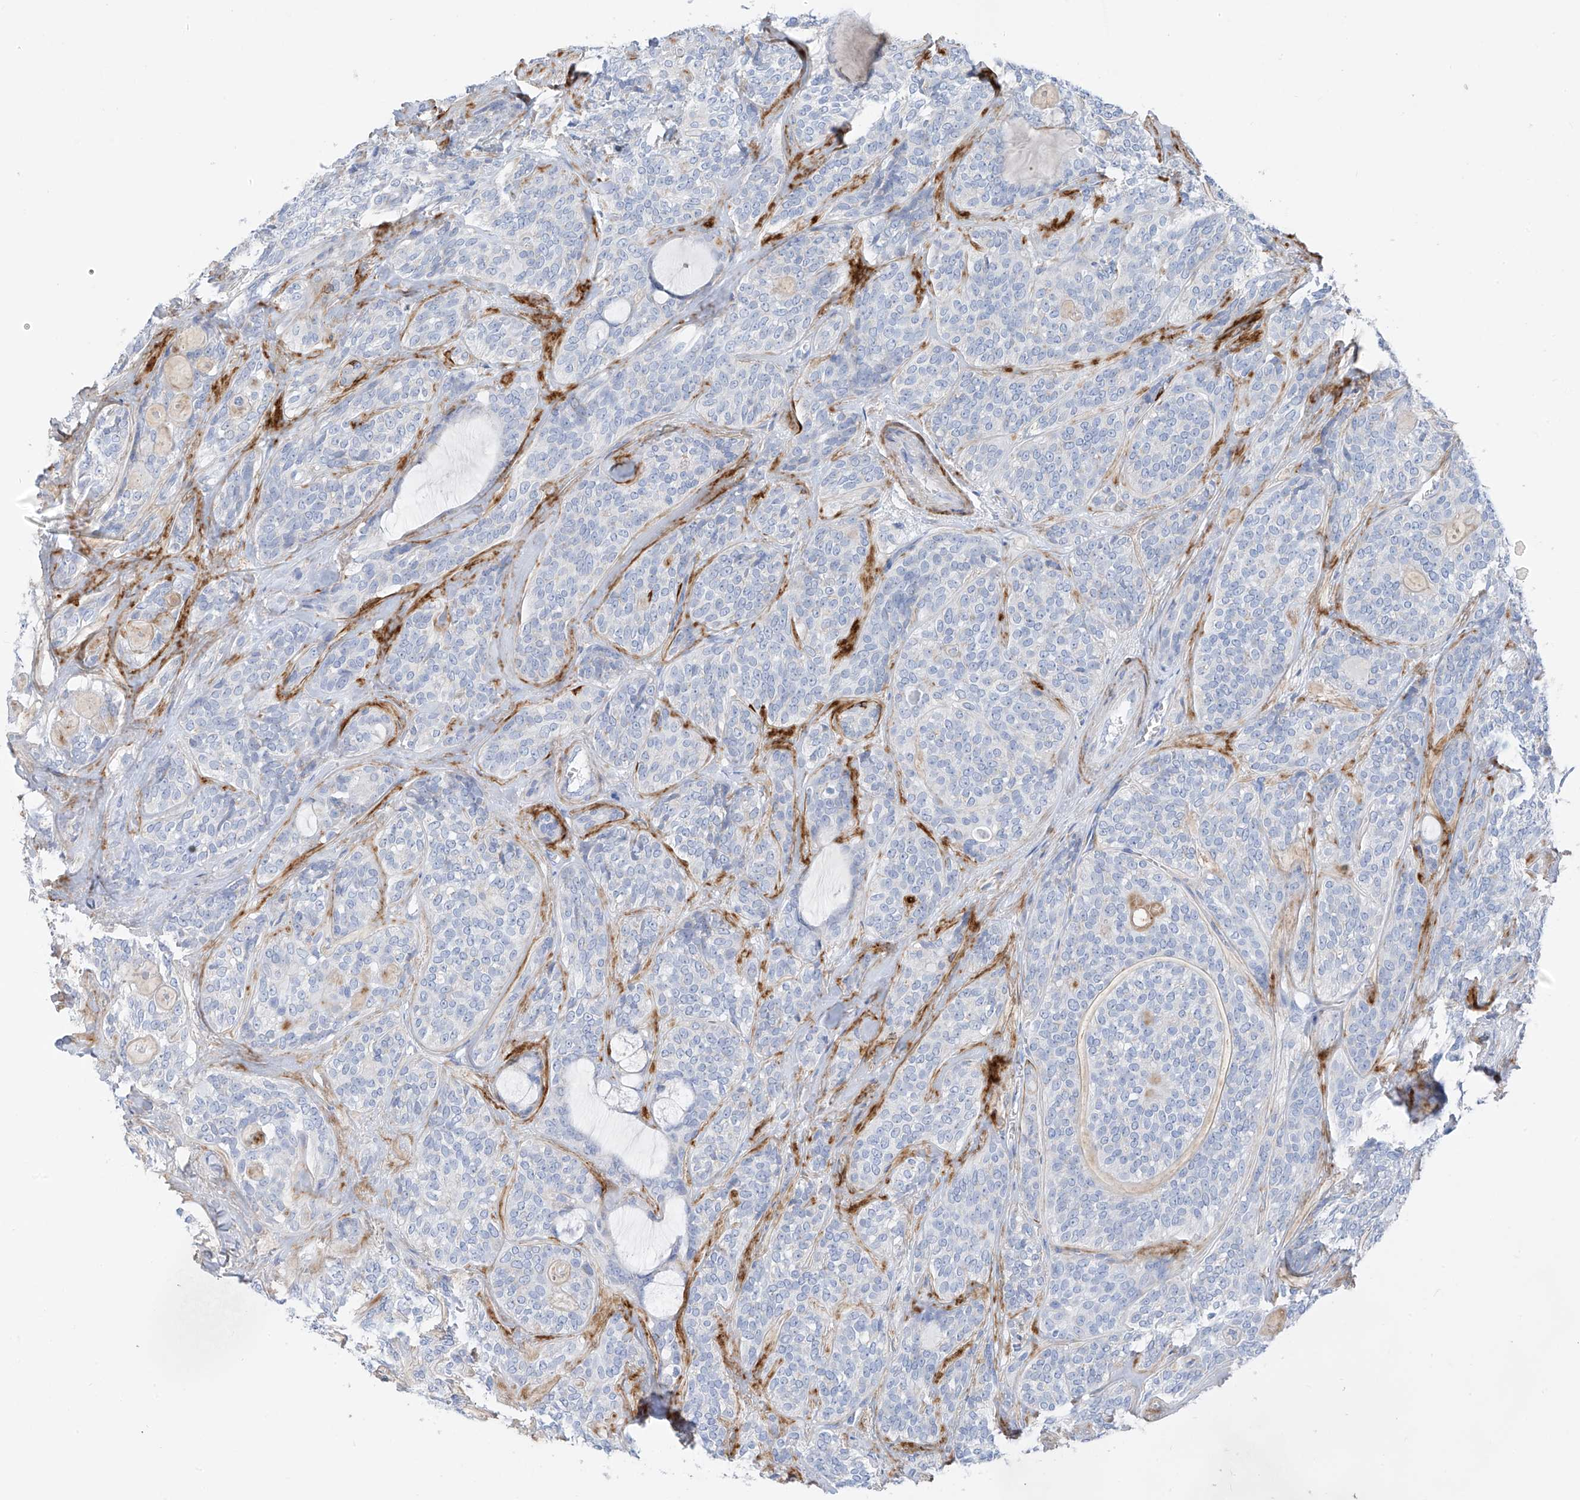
{"staining": {"intensity": "negative", "quantity": "none", "location": "none"}, "tissue": "head and neck cancer", "cell_type": "Tumor cells", "image_type": "cancer", "snomed": [{"axis": "morphology", "description": "Adenocarcinoma, NOS"}, {"axis": "topography", "description": "Head-Neck"}], "caption": "Immunohistochemical staining of human head and neck adenocarcinoma displays no significant staining in tumor cells.", "gene": "GLMP", "patient": {"sex": "male", "age": 66}}